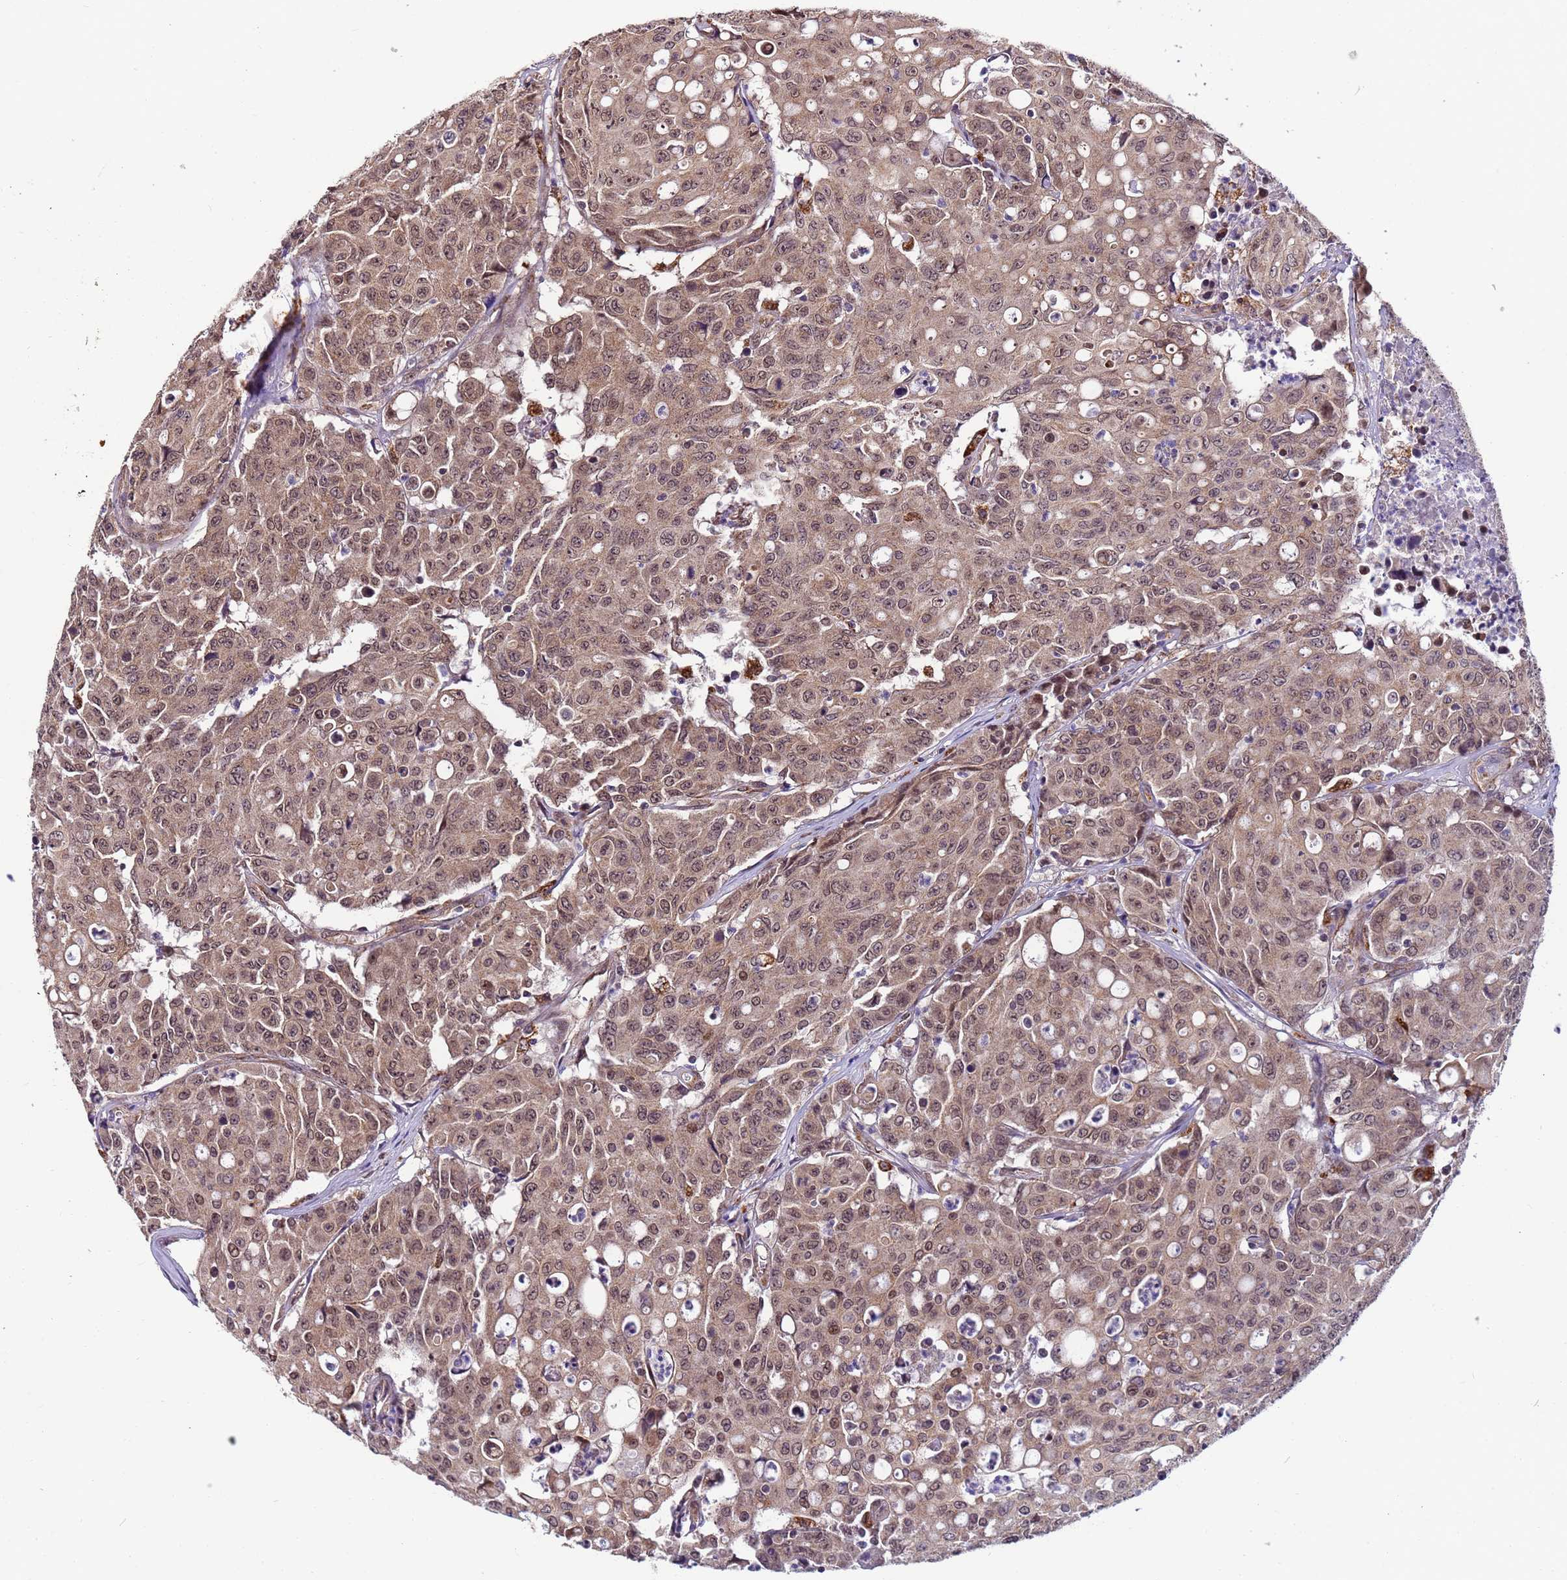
{"staining": {"intensity": "moderate", "quantity": ">75%", "location": "cytoplasmic/membranous,nuclear"}, "tissue": "colorectal cancer", "cell_type": "Tumor cells", "image_type": "cancer", "snomed": [{"axis": "morphology", "description": "Adenocarcinoma, NOS"}, {"axis": "topography", "description": "Colon"}], "caption": "DAB (3,3'-diaminobenzidine) immunohistochemical staining of human adenocarcinoma (colorectal) shows moderate cytoplasmic/membranous and nuclear protein expression in about >75% of tumor cells.", "gene": "RAPGEF3", "patient": {"sex": "male", "age": 51}}